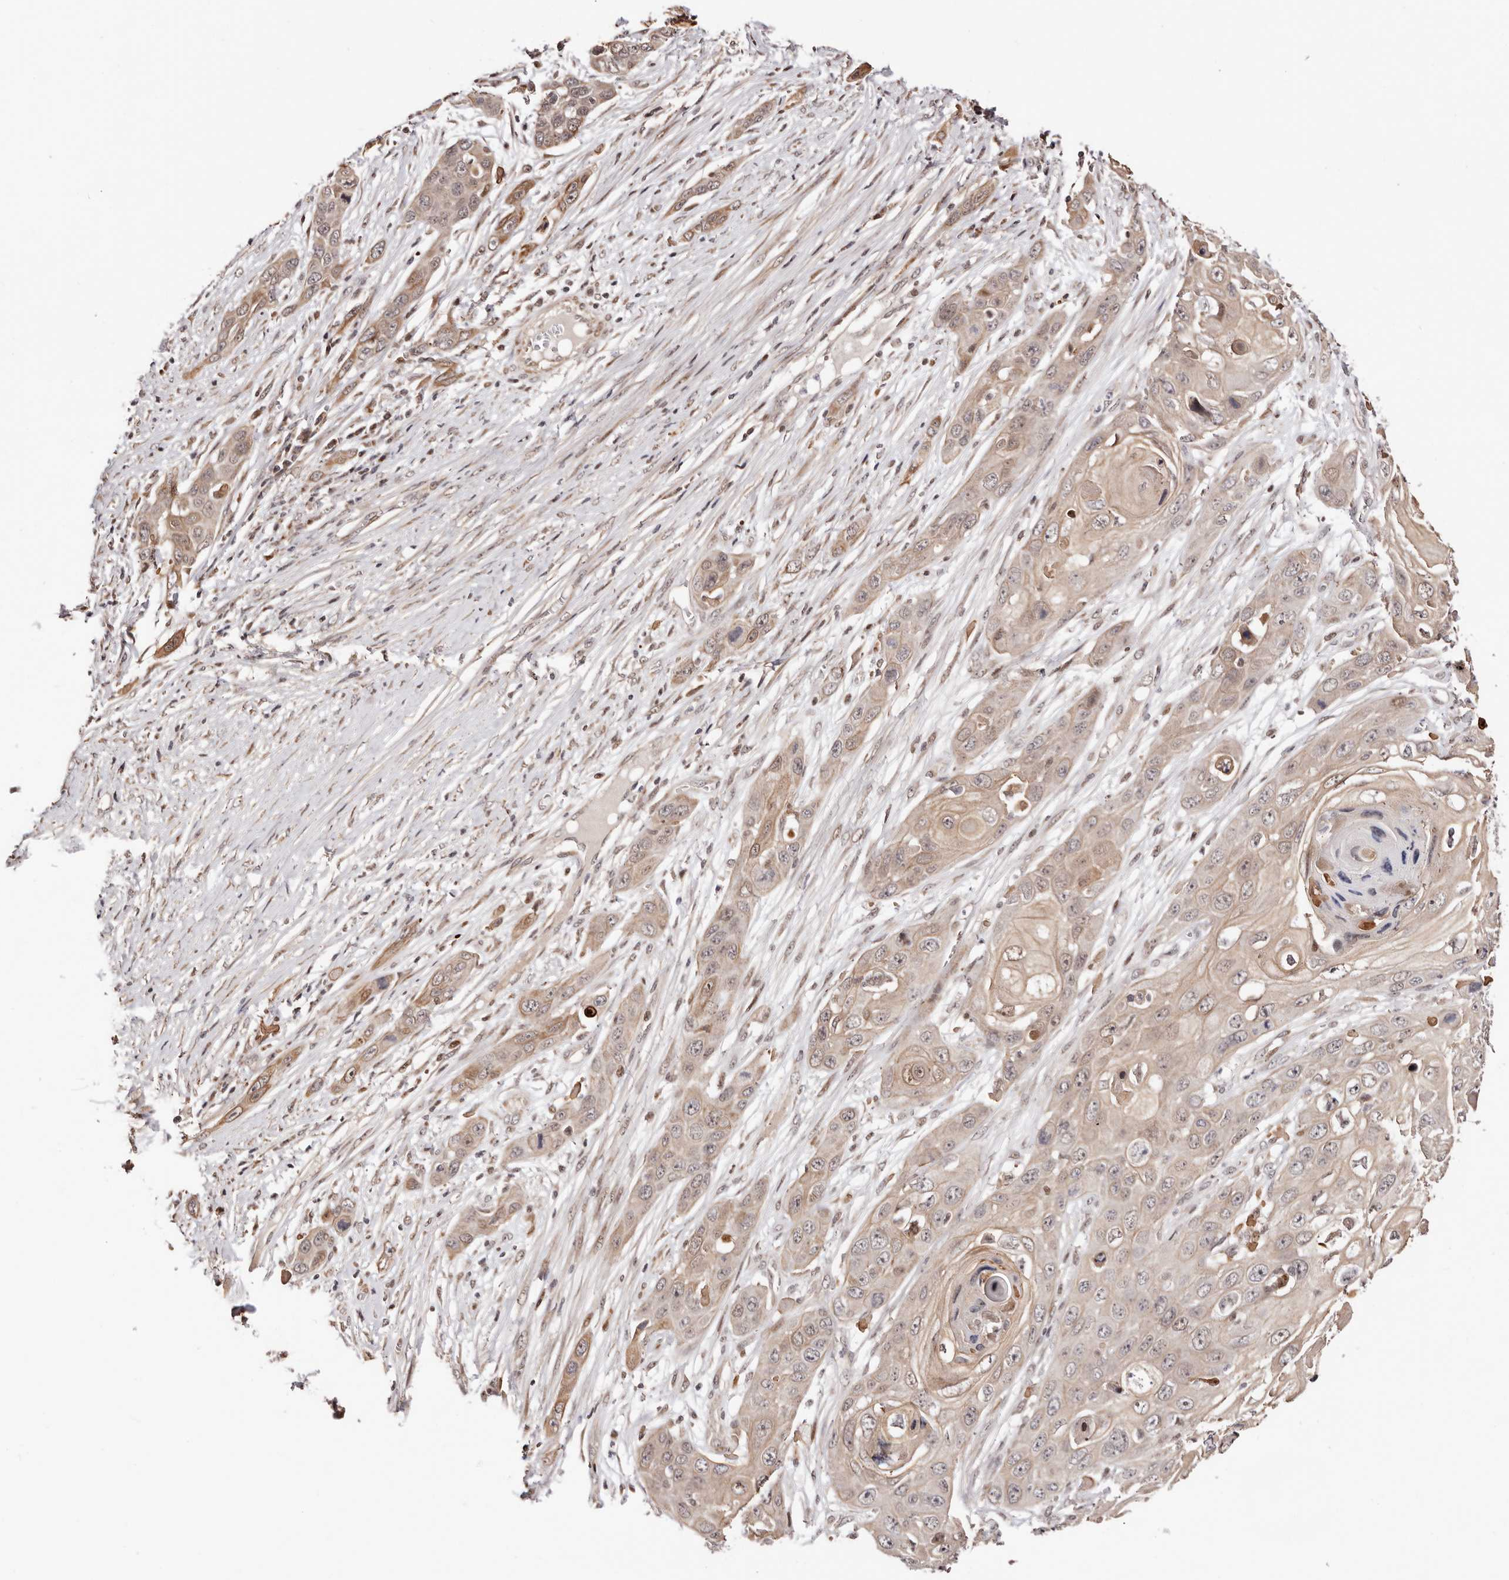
{"staining": {"intensity": "weak", "quantity": "25%-75%", "location": "cytoplasmic/membranous"}, "tissue": "skin cancer", "cell_type": "Tumor cells", "image_type": "cancer", "snomed": [{"axis": "morphology", "description": "Squamous cell carcinoma, NOS"}, {"axis": "topography", "description": "Skin"}], "caption": "Immunohistochemistry (IHC) histopathology image of skin cancer (squamous cell carcinoma) stained for a protein (brown), which reveals low levels of weak cytoplasmic/membranous expression in approximately 25%-75% of tumor cells.", "gene": "HIVEP3", "patient": {"sex": "male", "age": 55}}